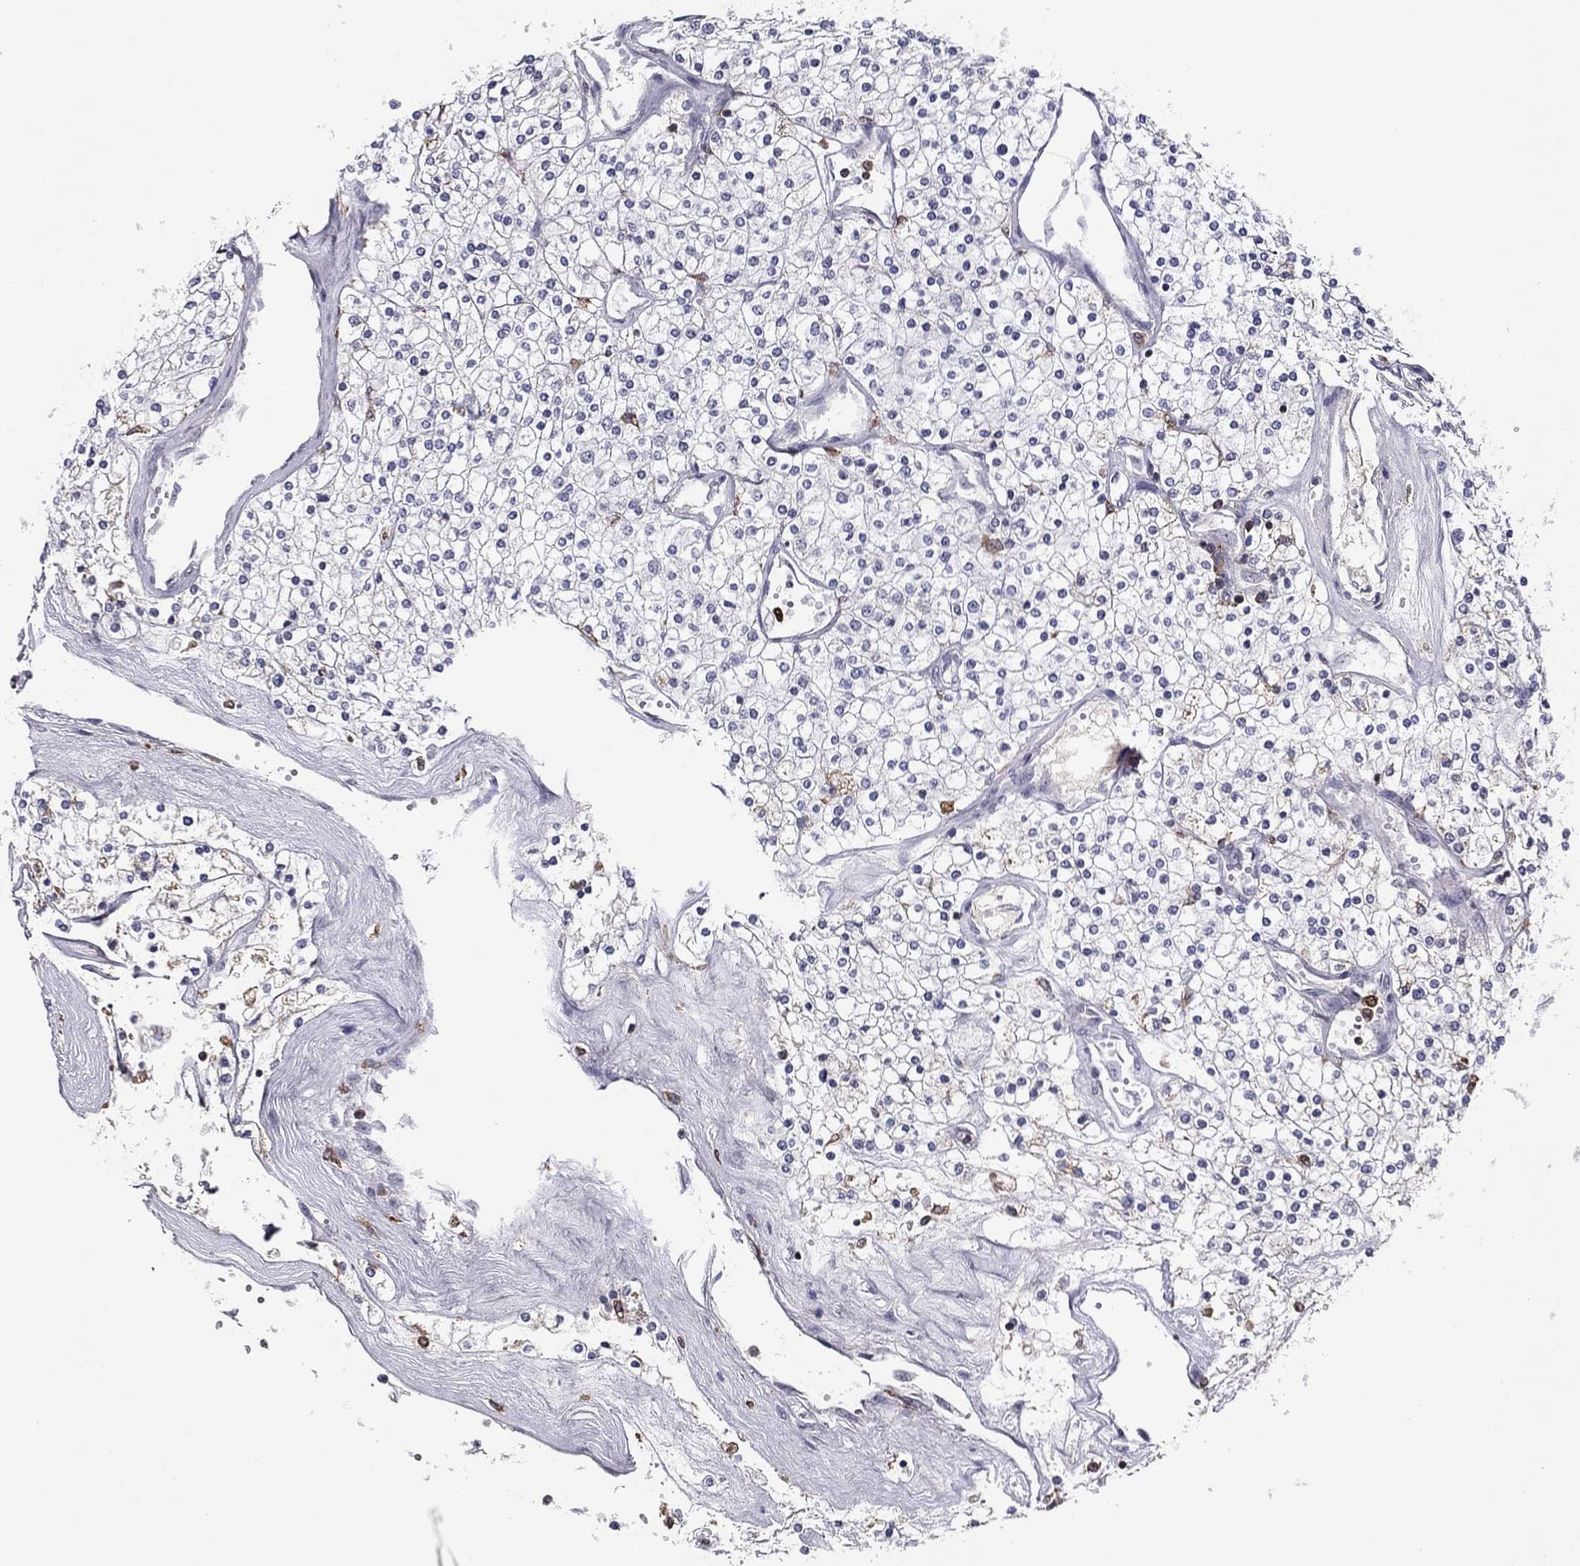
{"staining": {"intensity": "negative", "quantity": "none", "location": "none"}, "tissue": "renal cancer", "cell_type": "Tumor cells", "image_type": "cancer", "snomed": [{"axis": "morphology", "description": "Adenocarcinoma, NOS"}, {"axis": "topography", "description": "Kidney"}], "caption": "Protein analysis of renal cancer (adenocarcinoma) demonstrates no significant positivity in tumor cells.", "gene": "PLCB2", "patient": {"sex": "male", "age": 80}}